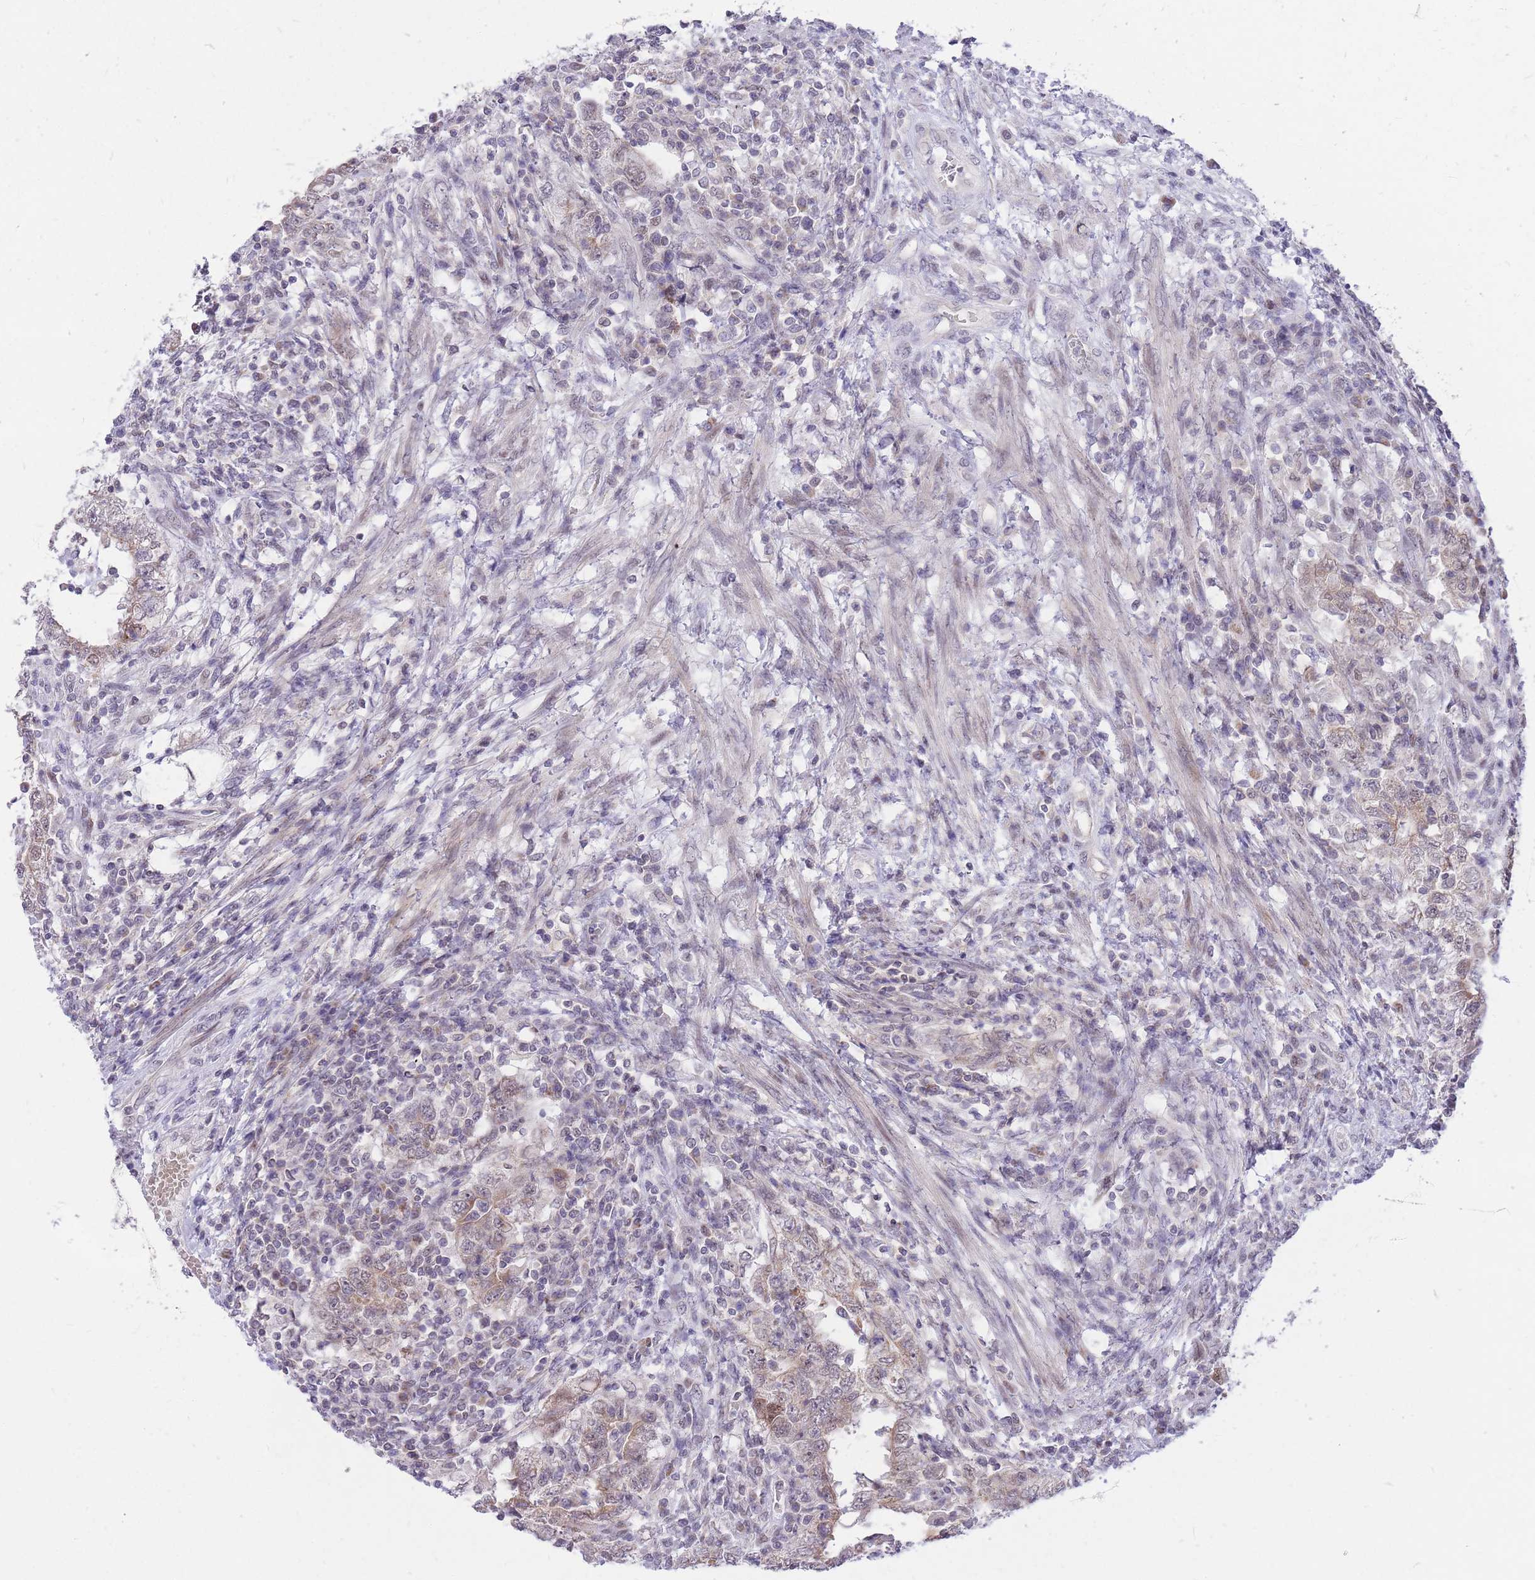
{"staining": {"intensity": "weak", "quantity": "25%-75%", "location": "cytoplasmic/membranous"}, "tissue": "testis cancer", "cell_type": "Tumor cells", "image_type": "cancer", "snomed": [{"axis": "morphology", "description": "Carcinoma, Embryonal, NOS"}, {"axis": "topography", "description": "Testis"}], "caption": "IHC of testis cancer exhibits low levels of weak cytoplasmic/membranous staining in about 25%-75% of tumor cells.", "gene": "MINDY2", "patient": {"sex": "male", "age": 26}}